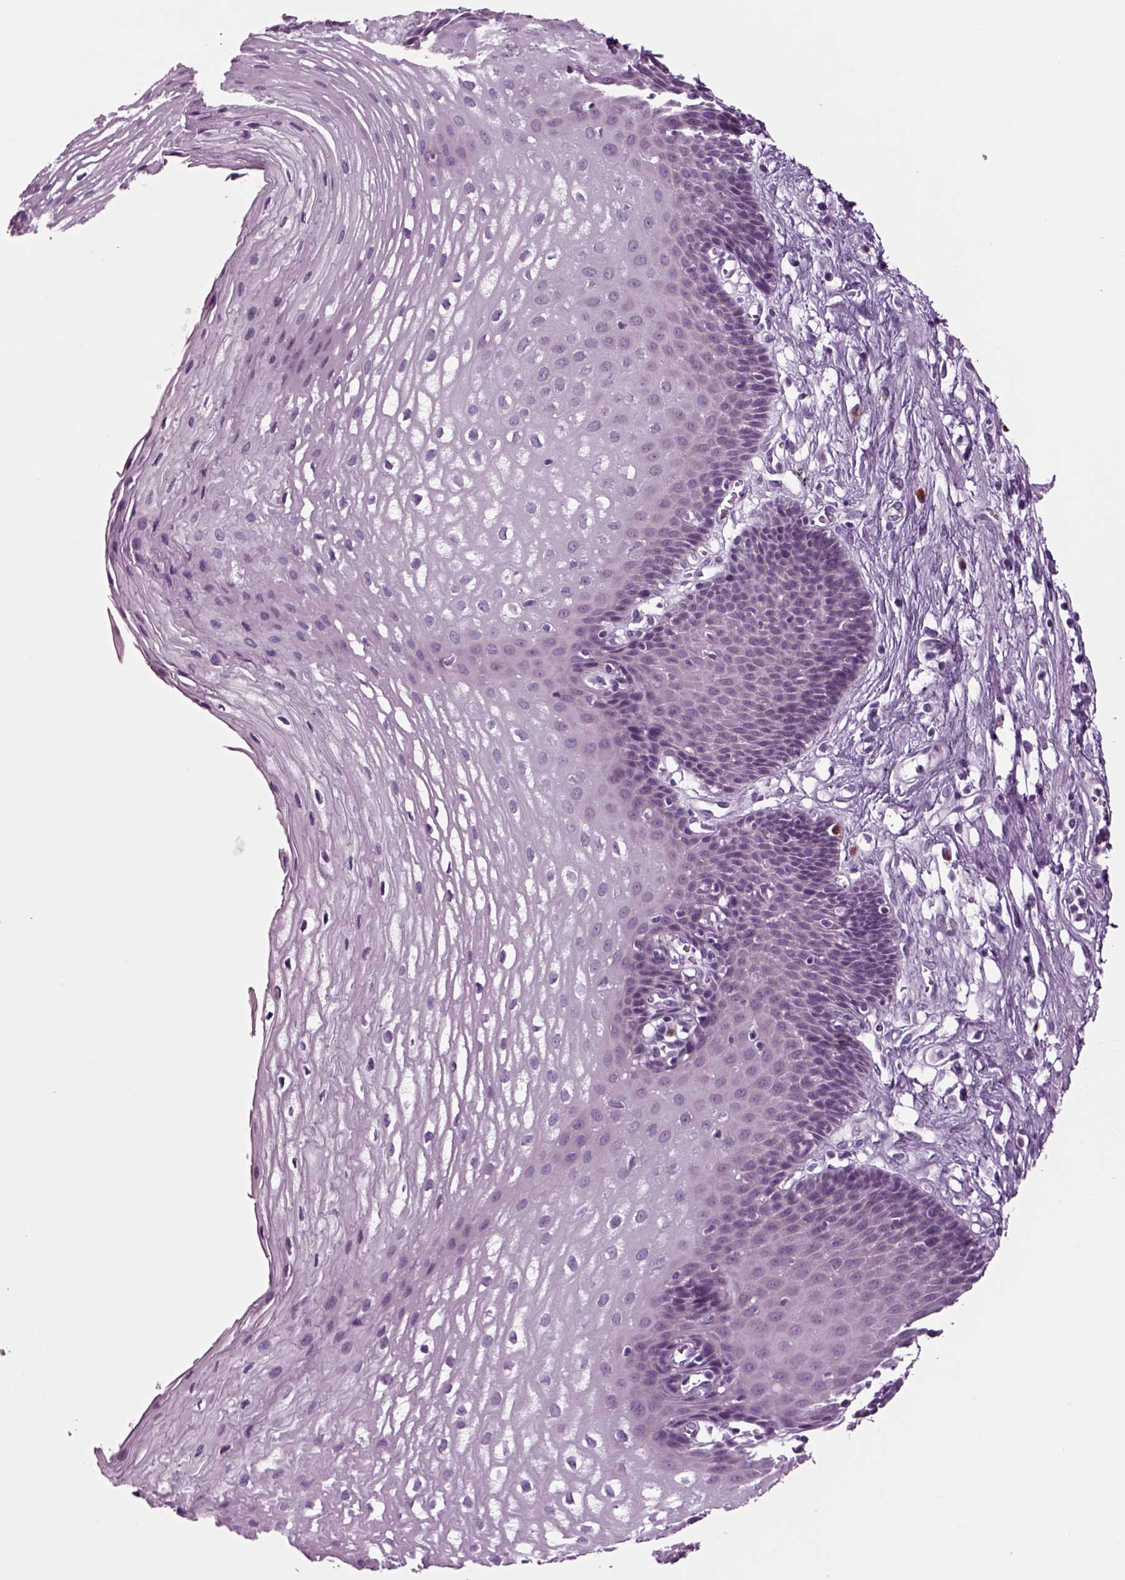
{"staining": {"intensity": "negative", "quantity": "none", "location": "none"}, "tissue": "esophagus", "cell_type": "Squamous epithelial cells", "image_type": "normal", "snomed": [{"axis": "morphology", "description": "Normal tissue, NOS"}, {"axis": "topography", "description": "Esophagus"}], "caption": "Esophagus stained for a protein using immunohistochemistry (IHC) exhibits no positivity squamous epithelial cells.", "gene": "ARHGAP11A", "patient": {"sex": "male", "age": 72}}